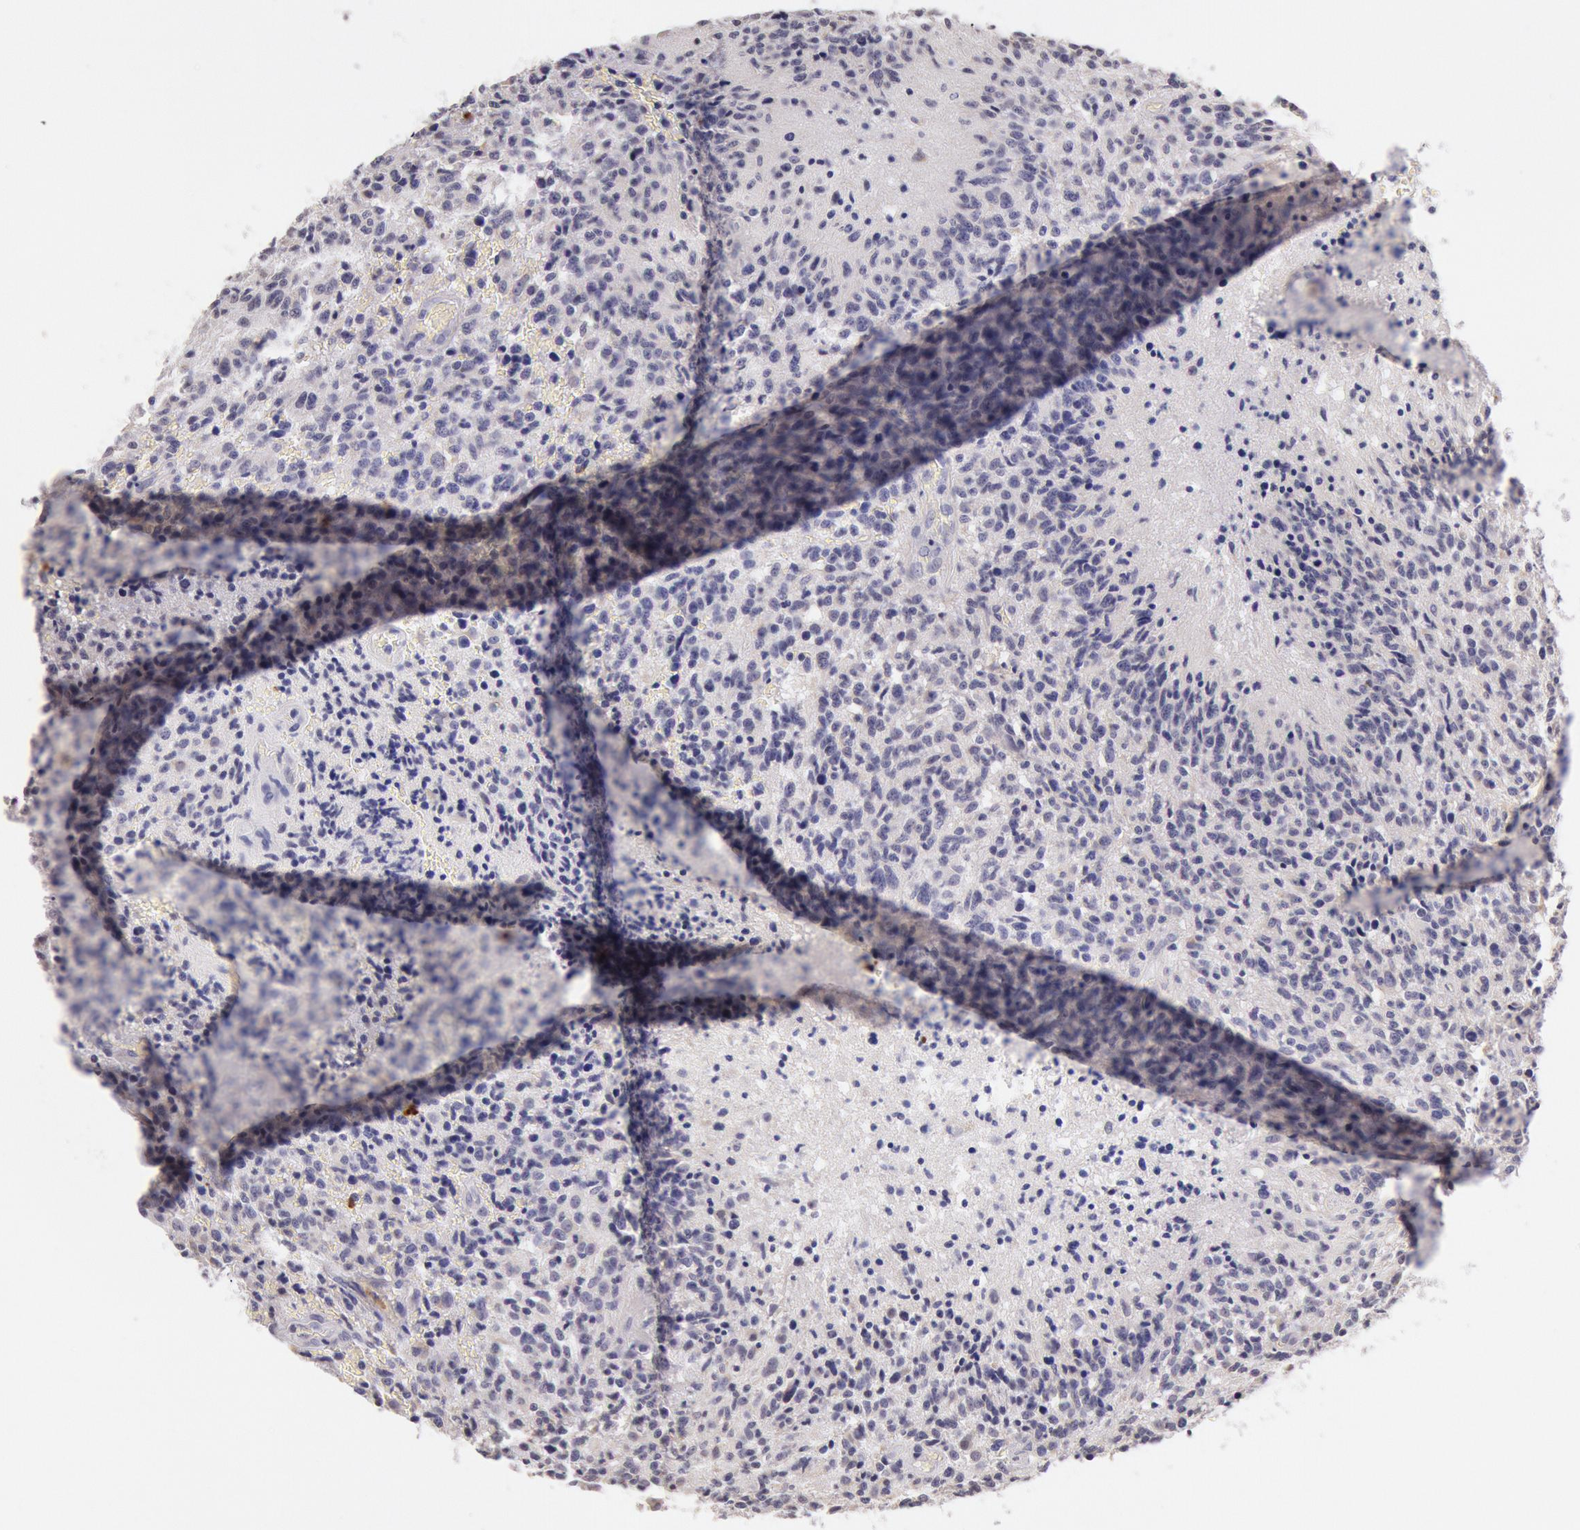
{"staining": {"intensity": "negative", "quantity": "none", "location": "none"}, "tissue": "glioma", "cell_type": "Tumor cells", "image_type": "cancer", "snomed": [{"axis": "morphology", "description": "Glioma, malignant, High grade"}, {"axis": "topography", "description": "Brain"}], "caption": "IHC of glioma reveals no expression in tumor cells. Nuclei are stained in blue.", "gene": "KDM6A", "patient": {"sex": "male", "age": 36}}